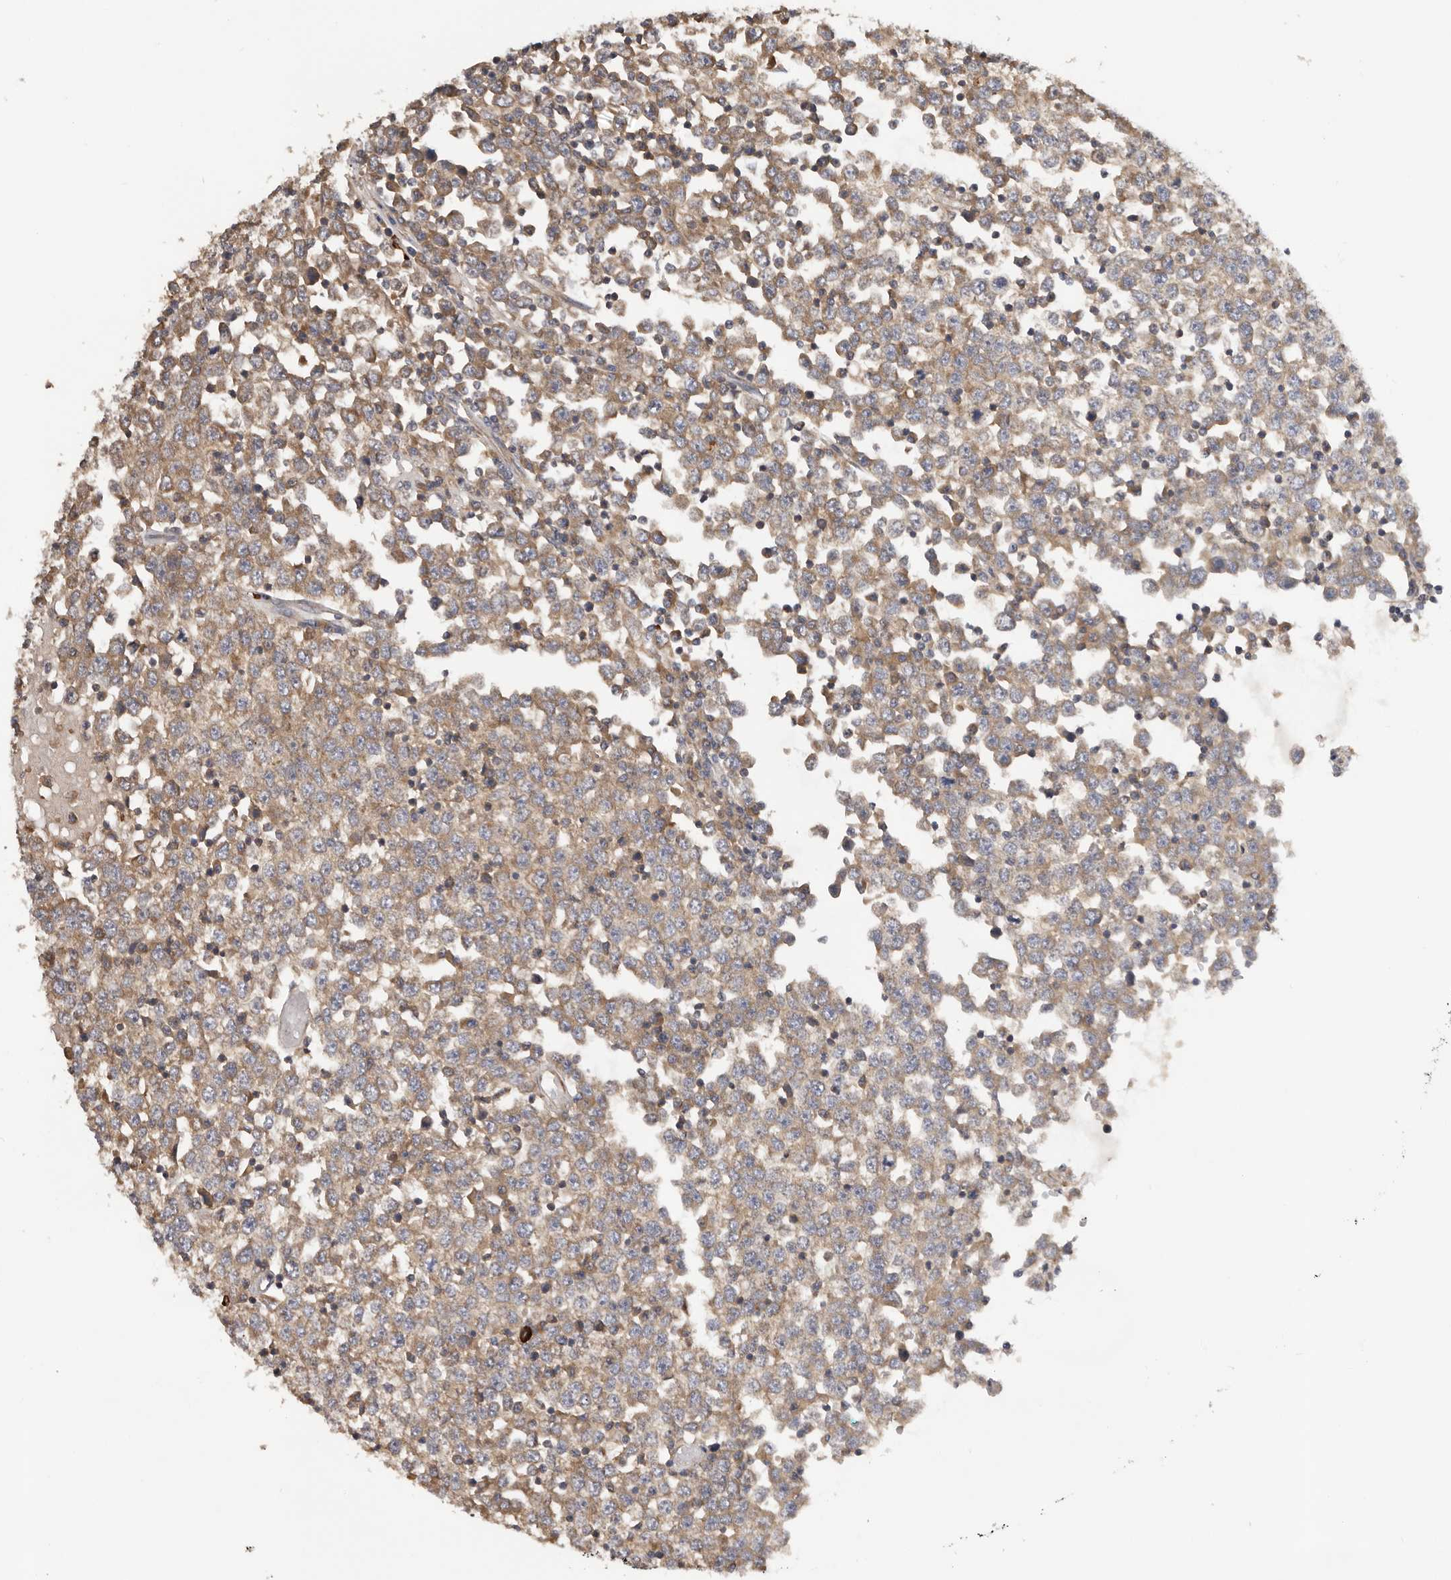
{"staining": {"intensity": "moderate", "quantity": ">75%", "location": "cytoplasmic/membranous"}, "tissue": "testis cancer", "cell_type": "Tumor cells", "image_type": "cancer", "snomed": [{"axis": "morphology", "description": "Seminoma, NOS"}, {"axis": "topography", "description": "Testis"}], "caption": "Protein analysis of testis seminoma tissue demonstrates moderate cytoplasmic/membranous expression in about >75% of tumor cells.", "gene": "PPP1R42", "patient": {"sex": "male", "age": 65}}